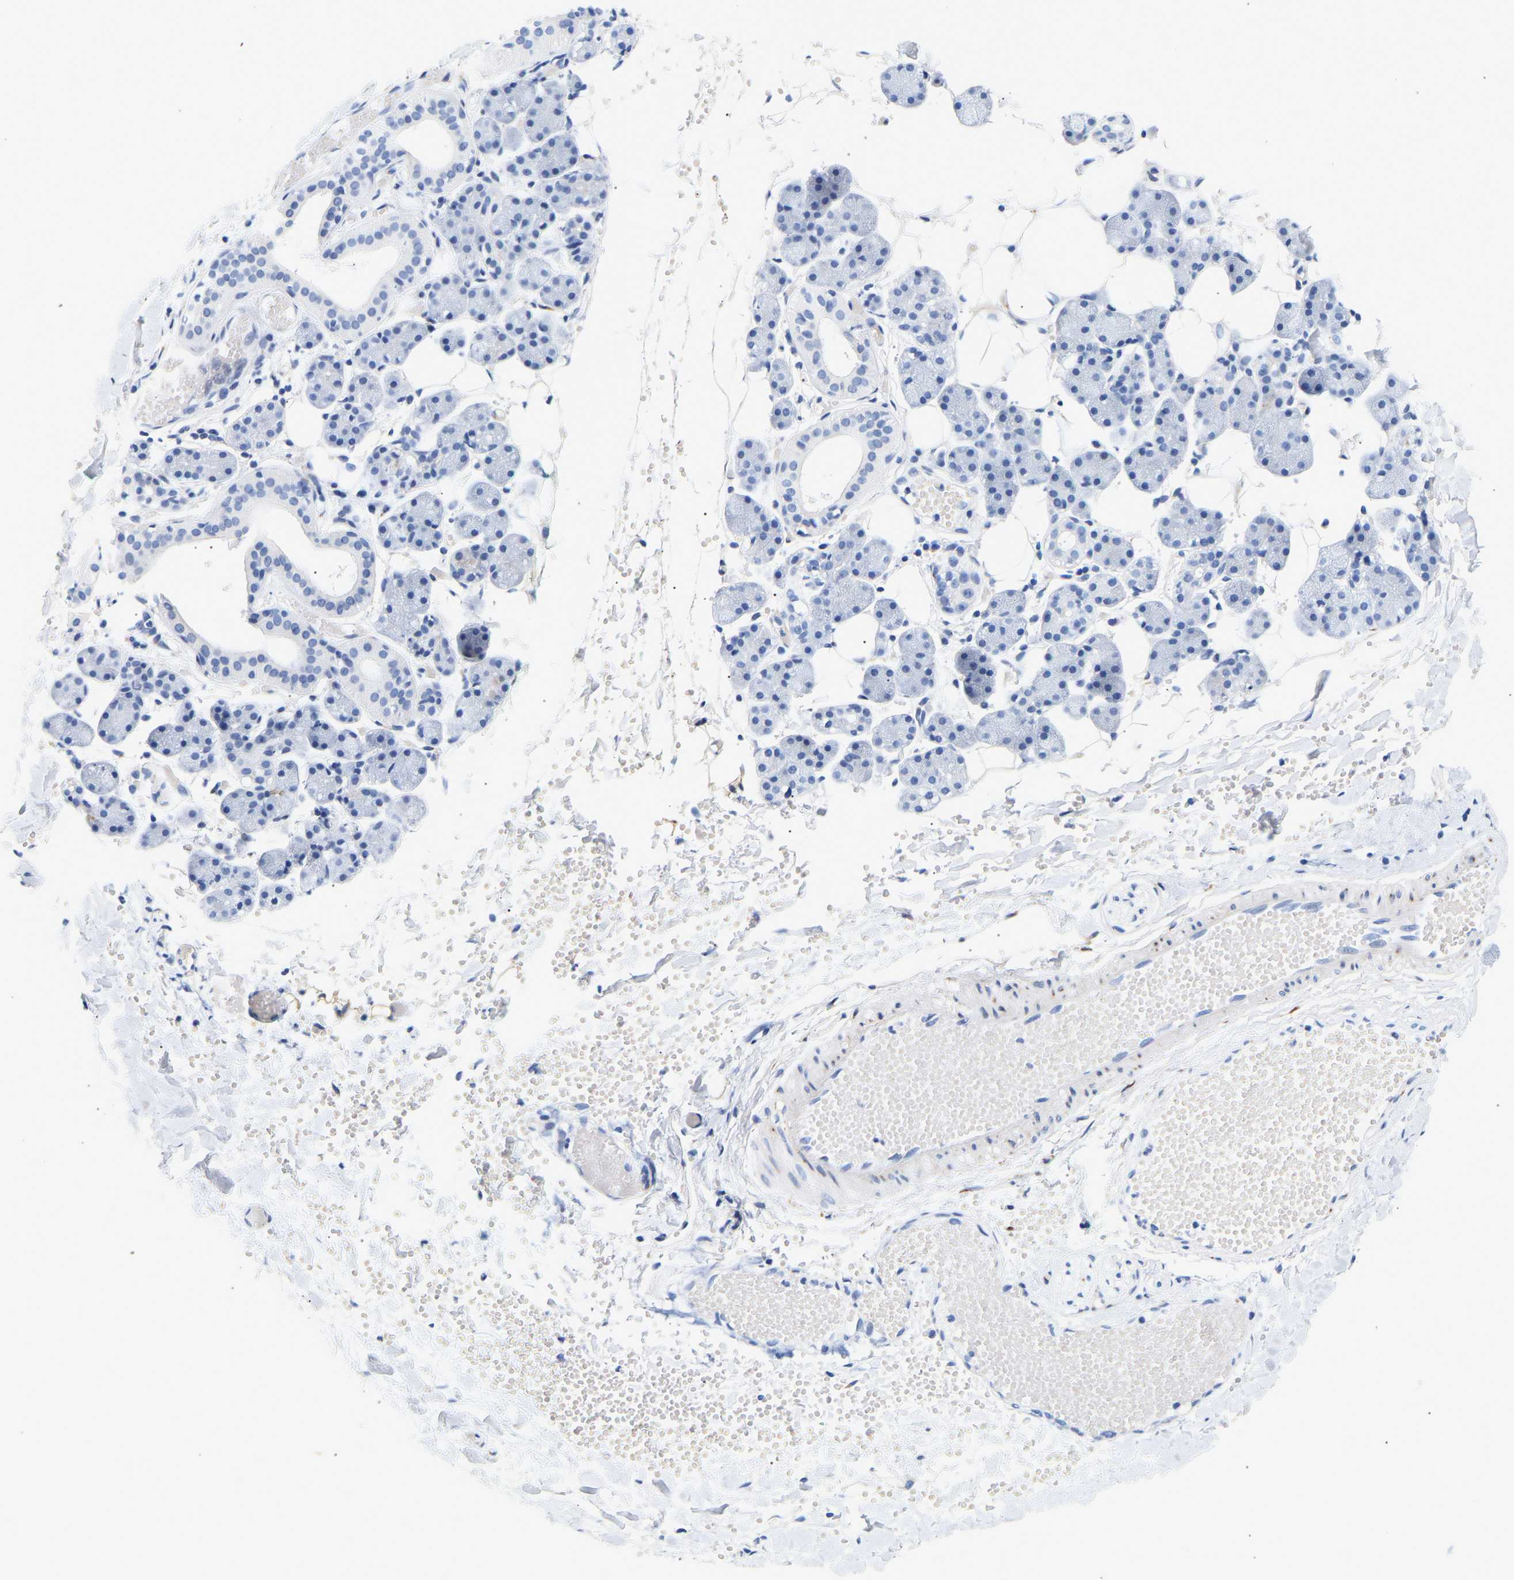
{"staining": {"intensity": "negative", "quantity": "none", "location": "none"}, "tissue": "salivary gland", "cell_type": "Glandular cells", "image_type": "normal", "snomed": [{"axis": "morphology", "description": "Normal tissue, NOS"}, {"axis": "topography", "description": "Salivary gland"}], "caption": "Image shows no significant protein expression in glandular cells of unremarkable salivary gland. (DAB immunohistochemistry (IHC), high magnification).", "gene": "IGFBP7", "patient": {"sex": "female", "age": 33}}